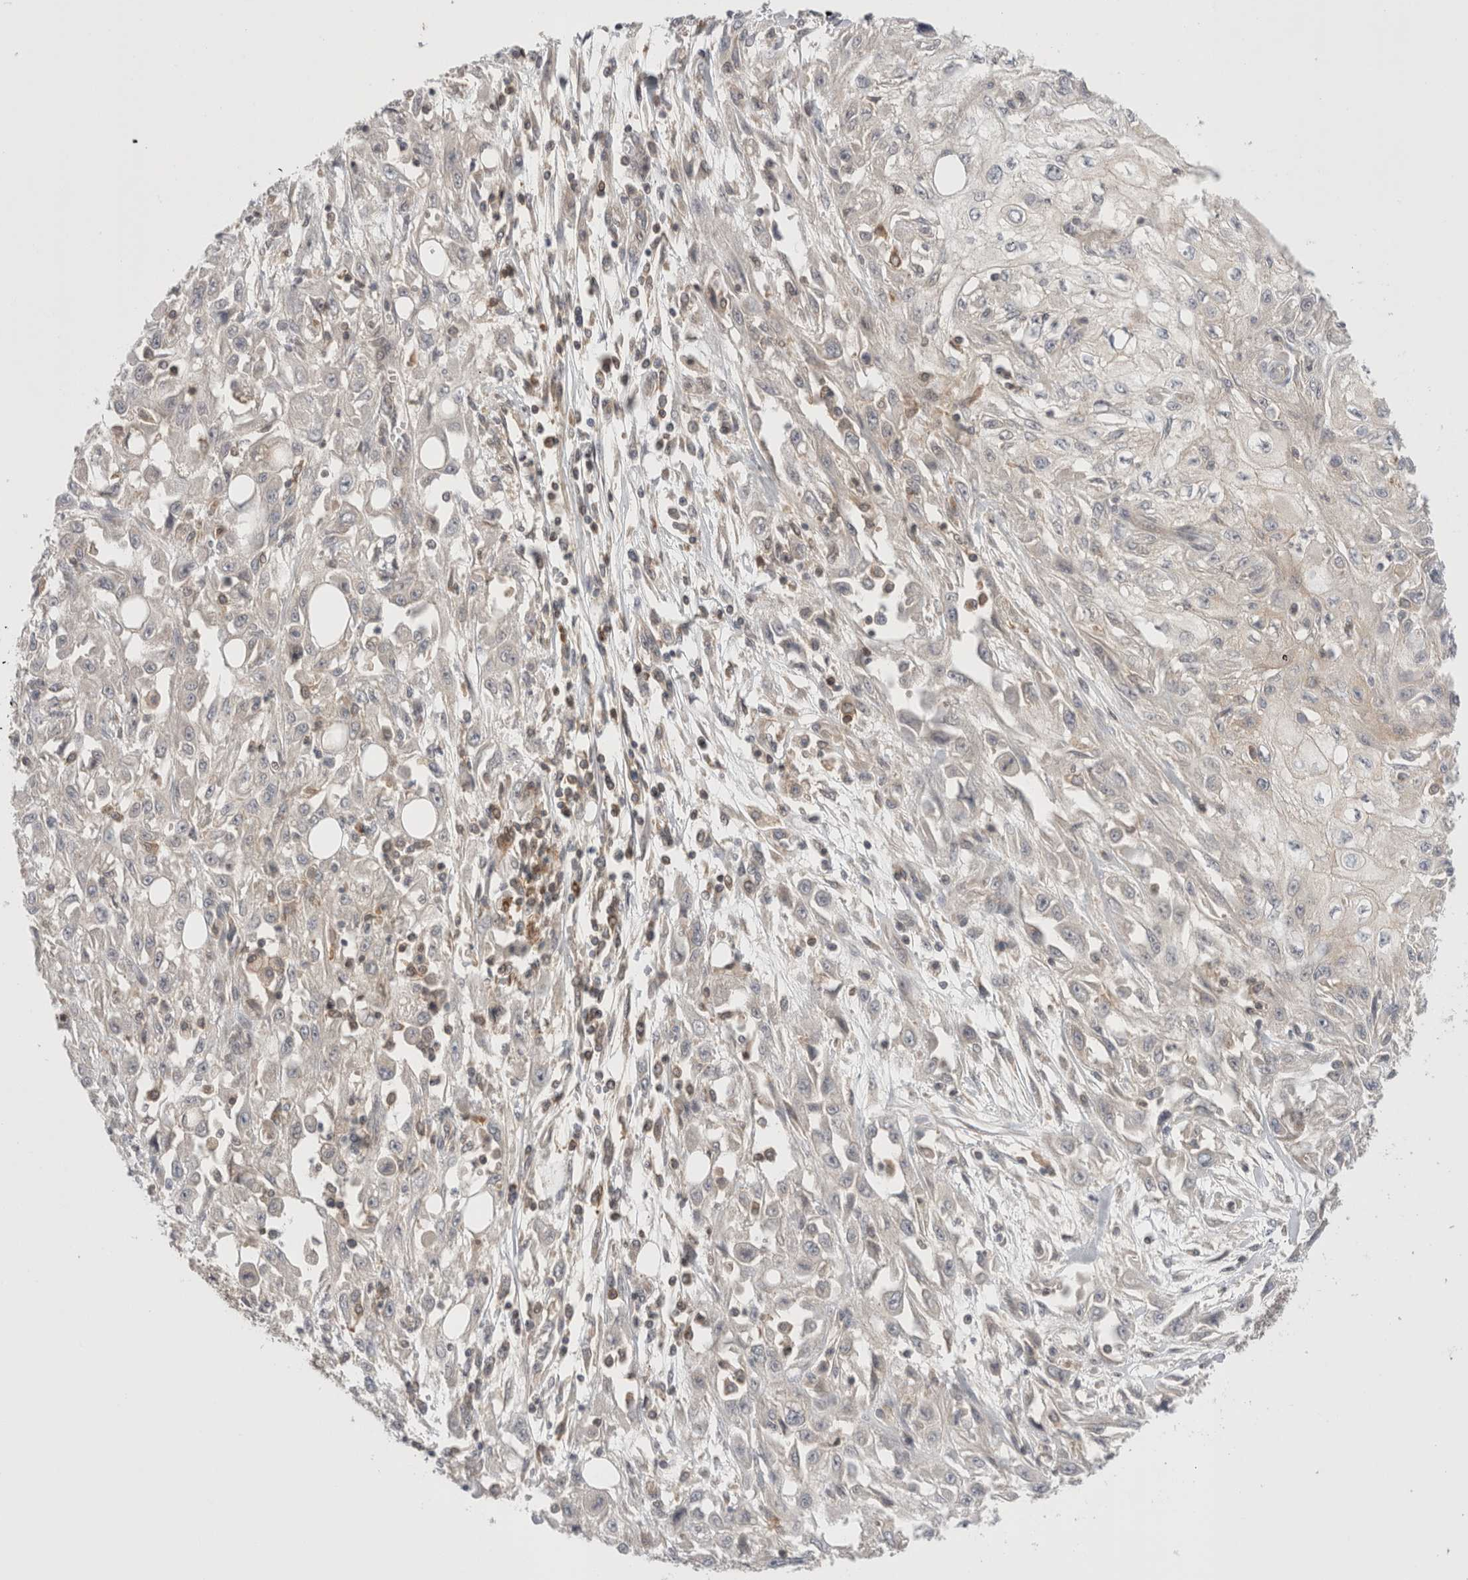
{"staining": {"intensity": "negative", "quantity": "none", "location": "none"}, "tissue": "skin cancer", "cell_type": "Tumor cells", "image_type": "cancer", "snomed": [{"axis": "morphology", "description": "Squamous cell carcinoma, NOS"}, {"axis": "morphology", "description": "Squamous cell carcinoma, metastatic, NOS"}, {"axis": "topography", "description": "Skin"}, {"axis": "topography", "description": "Lymph node"}], "caption": "This is an IHC micrograph of human skin cancer (metastatic squamous cell carcinoma). There is no expression in tumor cells.", "gene": "NFKB1", "patient": {"sex": "male", "age": 75}}